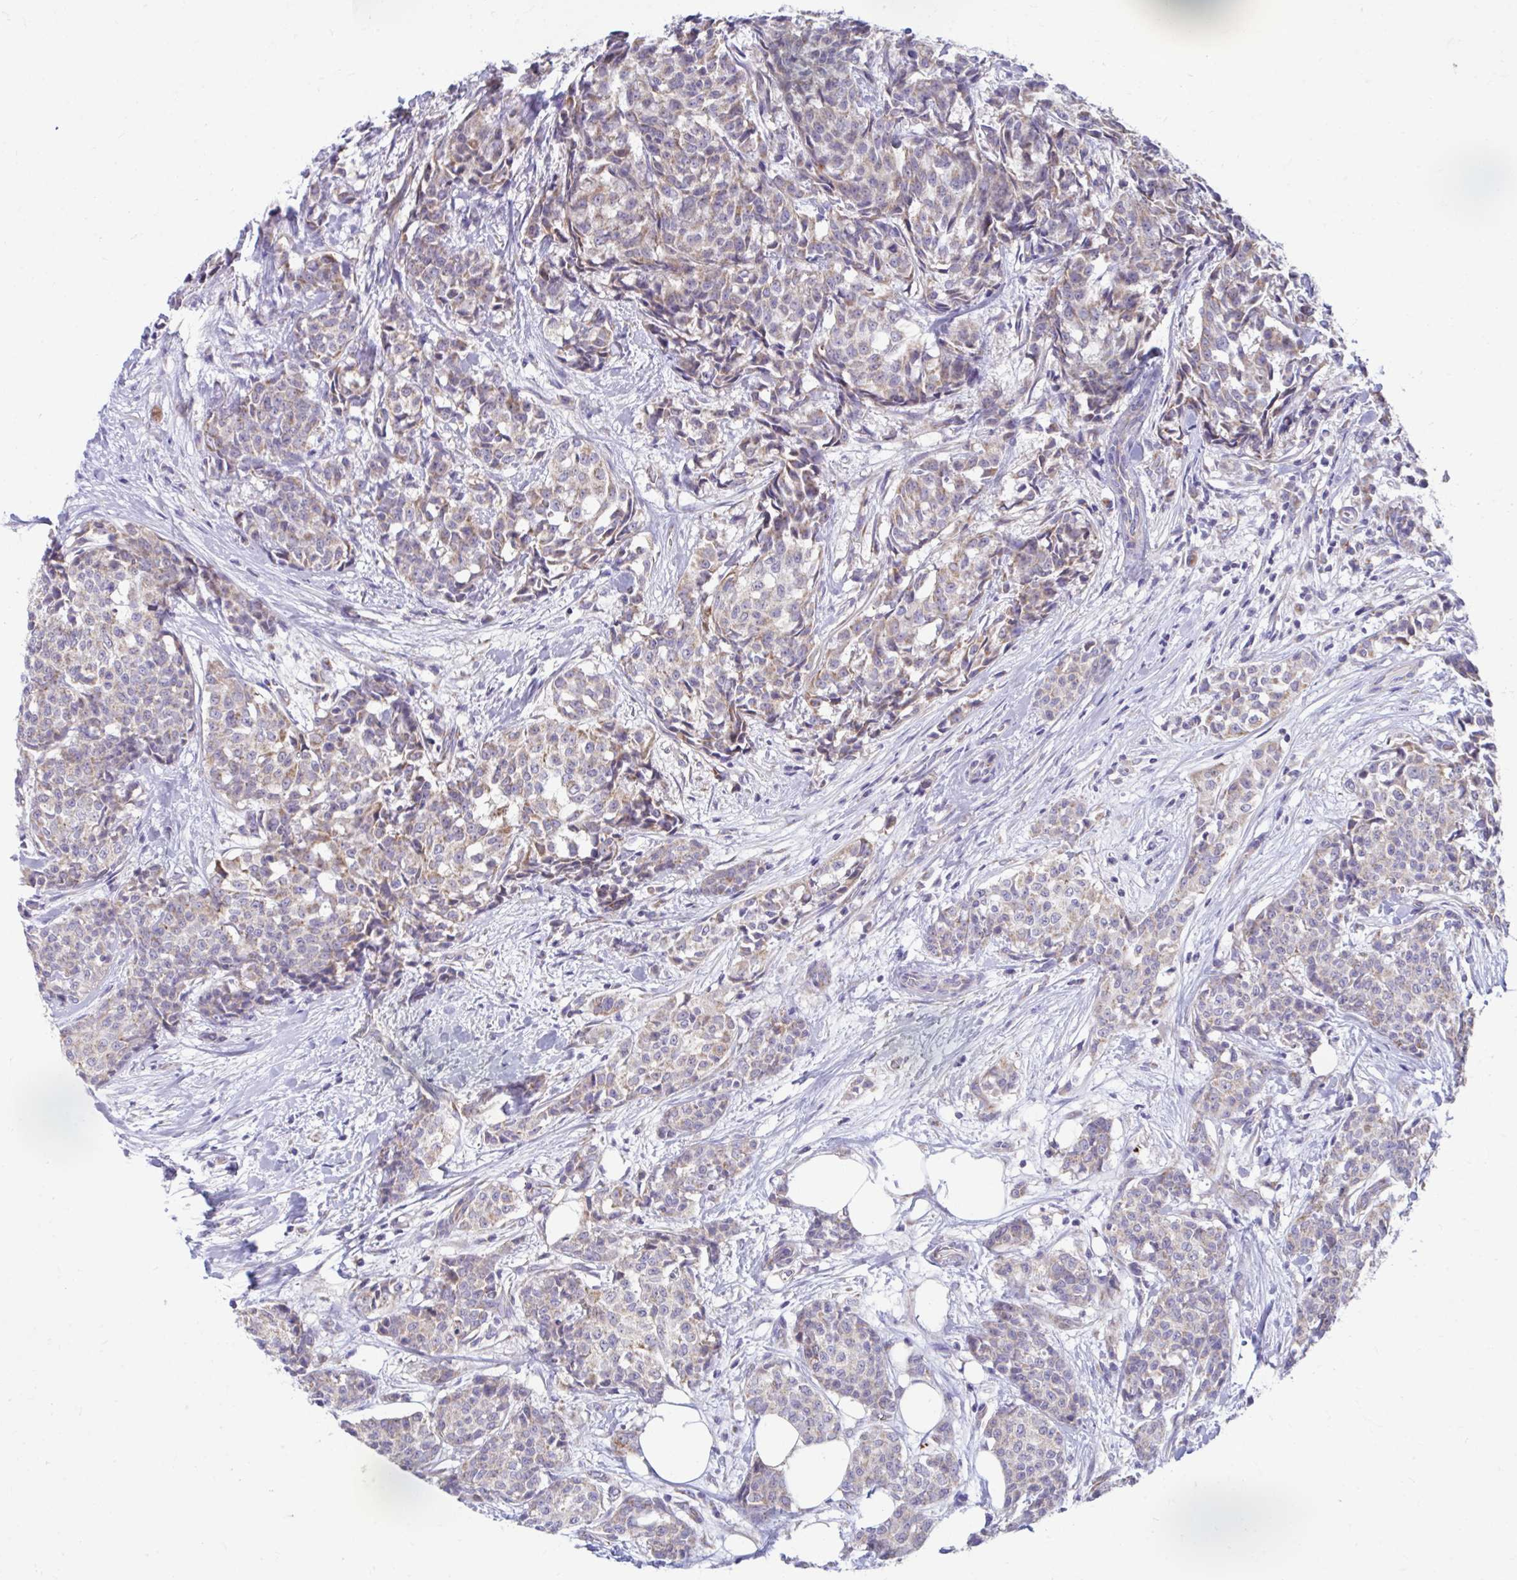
{"staining": {"intensity": "weak", "quantity": "25%-75%", "location": "cytoplasmic/membranous"}, "tissue": "breast cancer", "cell_type": "Tumor cells", "image_type": "cancer", "snomed": [{"axis": "morphology", "description": "Duct carcinoma"}, {"axis": "topography", "description": "Breast"}], "caption": "Protein expression analysis of human infiltrating ductal carcinoma (breast) reveals weak cytoplasmic/membranous expression in about 25%-75% of tumor cells.", "gene": "LINGO4", "patient": {"sex": "female", "age": 91}}